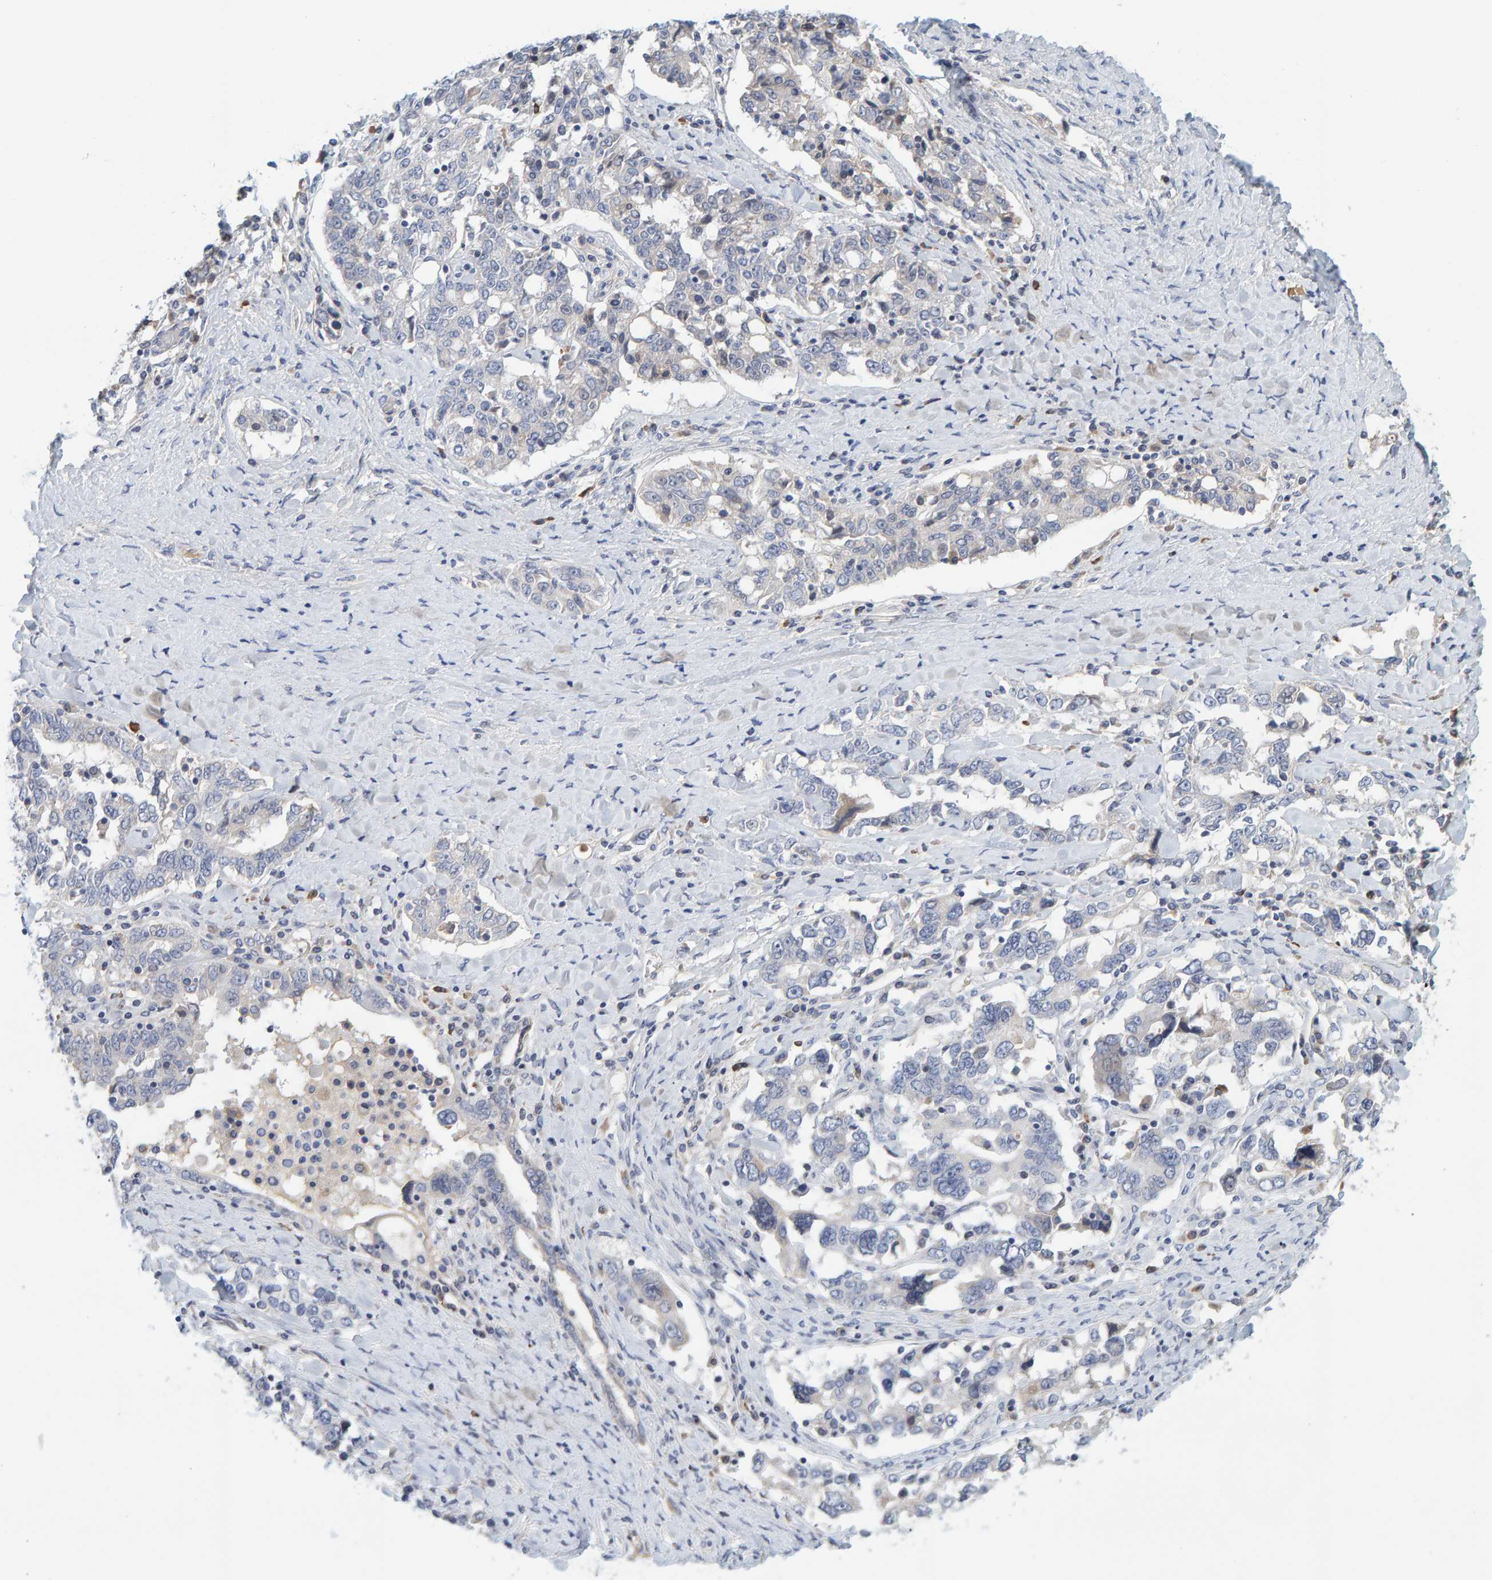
{"staining": {"intensity": "weak", "quantity": "<25%", "location": "cytoplasmic/membranous"}, "tissue": "ovarian cancer", "cell_type": "Tumor cells", "image_type": "cancer", "snomed": [{"axis": "morphology", "description": "Carcinoma, endometroid"}, {"axis": "topography", "description": "Ovary"}], "caption": "A photomicrograph of human endometroid carcinoma (ovarian) is negative for staining in tumor cells. (Brightfield microscopy of DAB IHC at high magnification).", "gene": "ZNF77", "patient": {"sex": "female", "age": 62}}